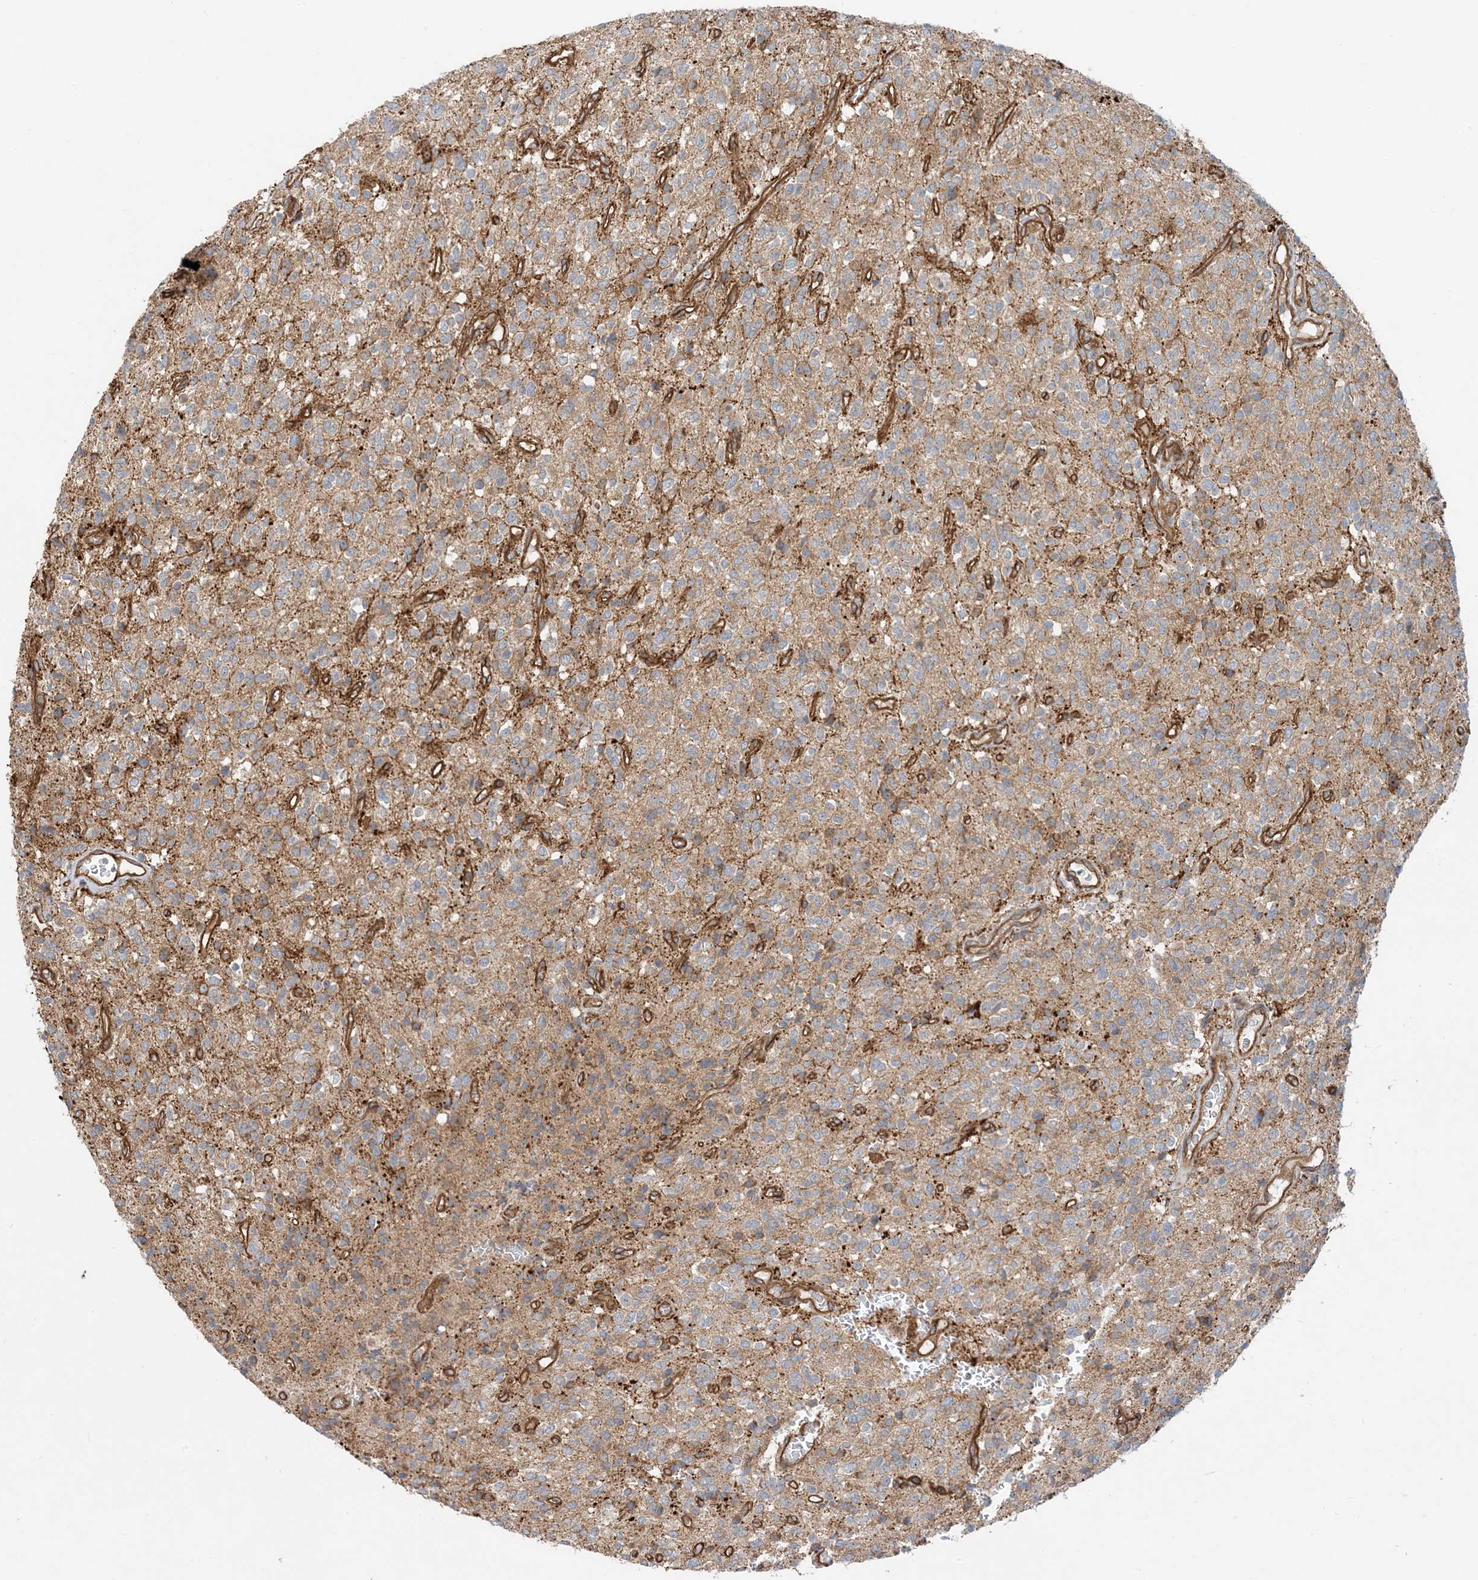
{"staining": {"intensity": "weak", "quantity": "25%-75%", "location": "cytoplasmic/membranous"}, "tissue": "glioma", "cell_type": "Tumor cells", "image_type": "cancer", "snomed": [{"axis": "morphology", "description": "Glioma, malignant, High grade"}, {"axis": "topography", "description": "Brain"}], "caption": "Protein positivity by IHC reveals weak cytoplasmic/membranous staining in about 25%-75% of tumor cells in malignant glioma (high-grade).", "gene": "MYL5", "patient": {"sex": "male", "age": 34}}